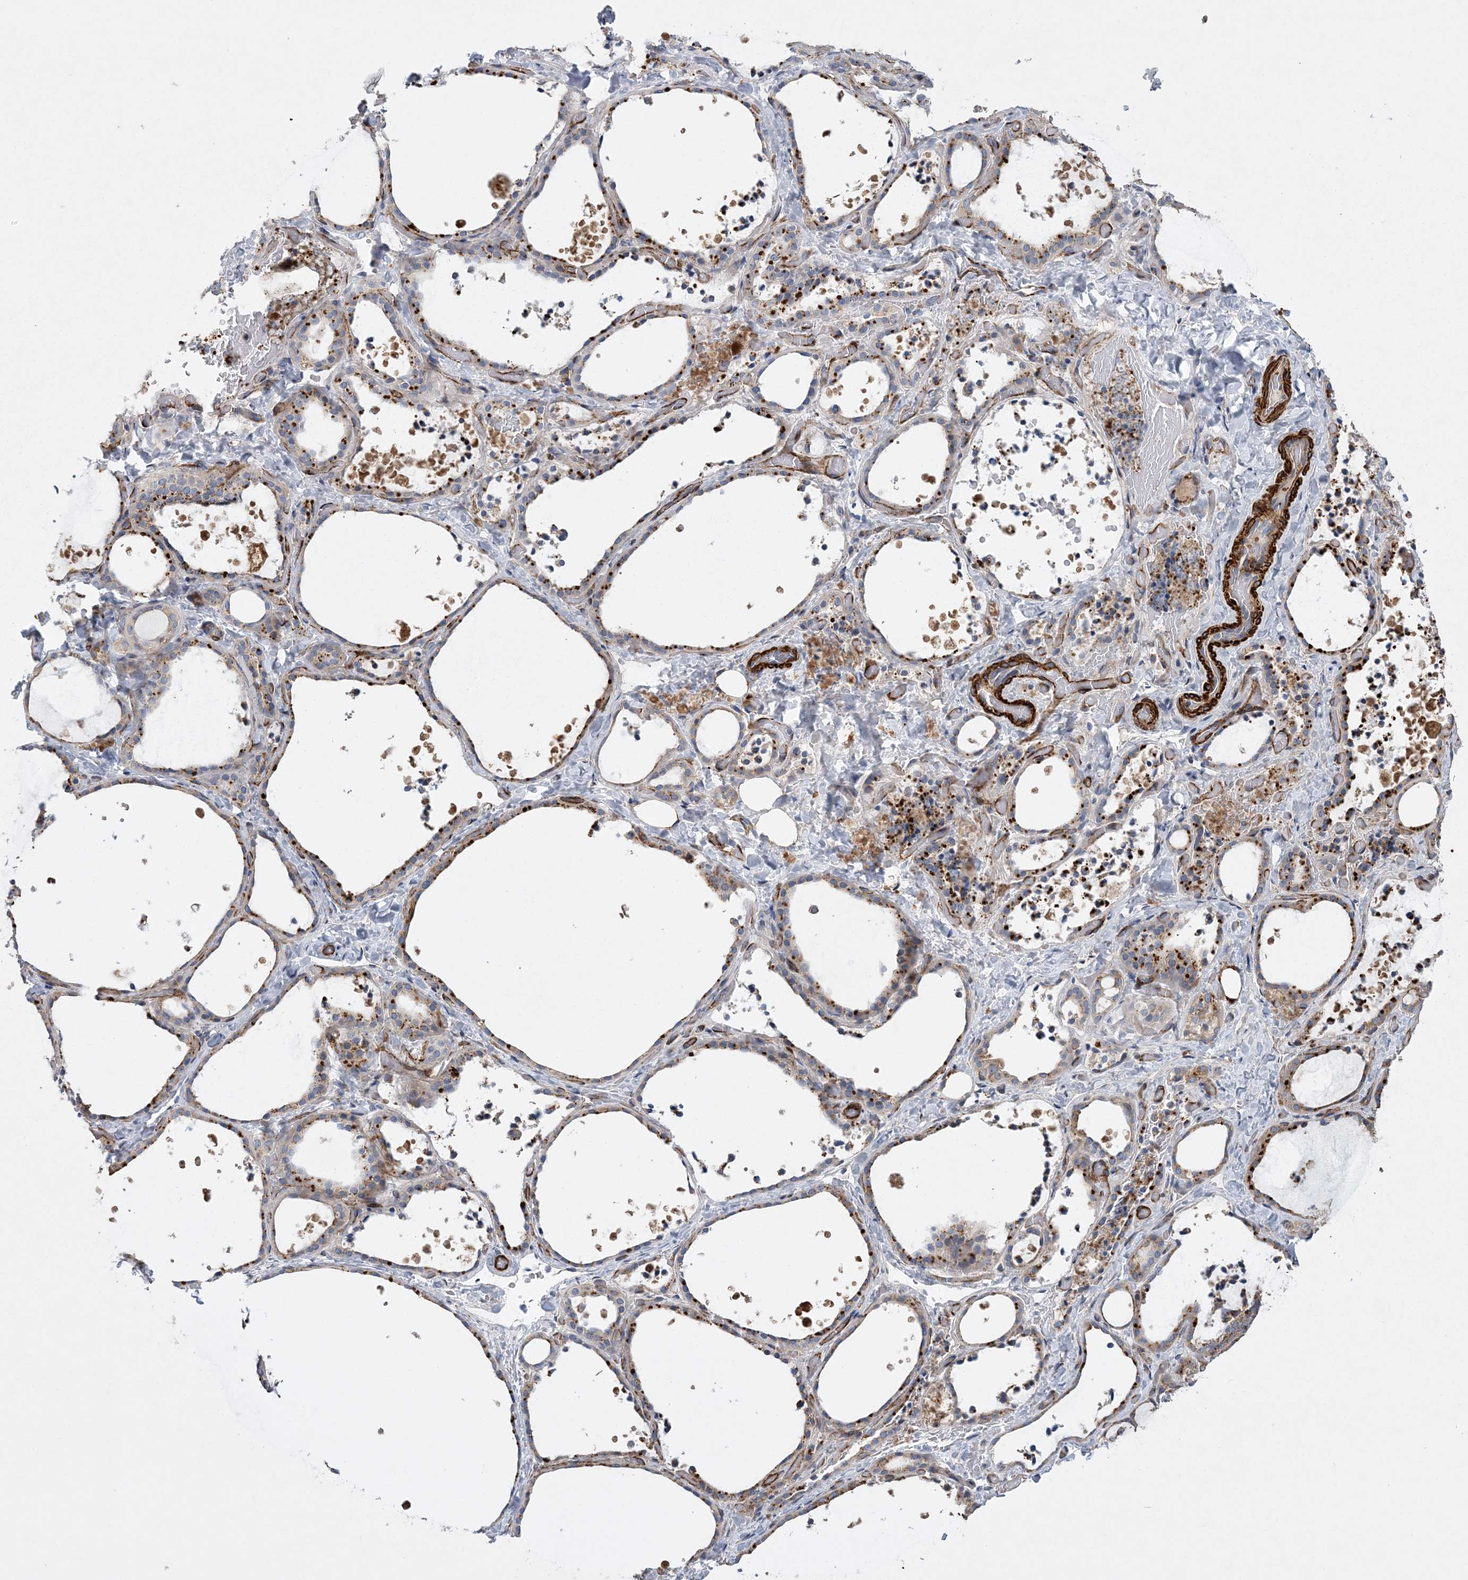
{"staining": {"intensity": "moderate", "quantity": "25%-75%", "location": "cytoplasmic/membranous"}, "tissue": "thyroid gland", "cell_type": "Glandular cells", "image_type": "normal", "snomed": [{"axis": "morphology", "description": "Normal tissue, NOS"}, {"axis": "topography", "description": "Thyroid gland"}], "caption": "Immunohistochemistry micrograph of normal thyroid gland: thyroid gland stained using immunohistochemistry (IHC) exhibits medium levels of moderate protein expression localized specifically in the cytoplasmic/membranous of glandular cells, appearing as a cytoplasmic/membranous brown color.", "gene": "ARSJ", "patient": {"sex": "female", "age": 44}}